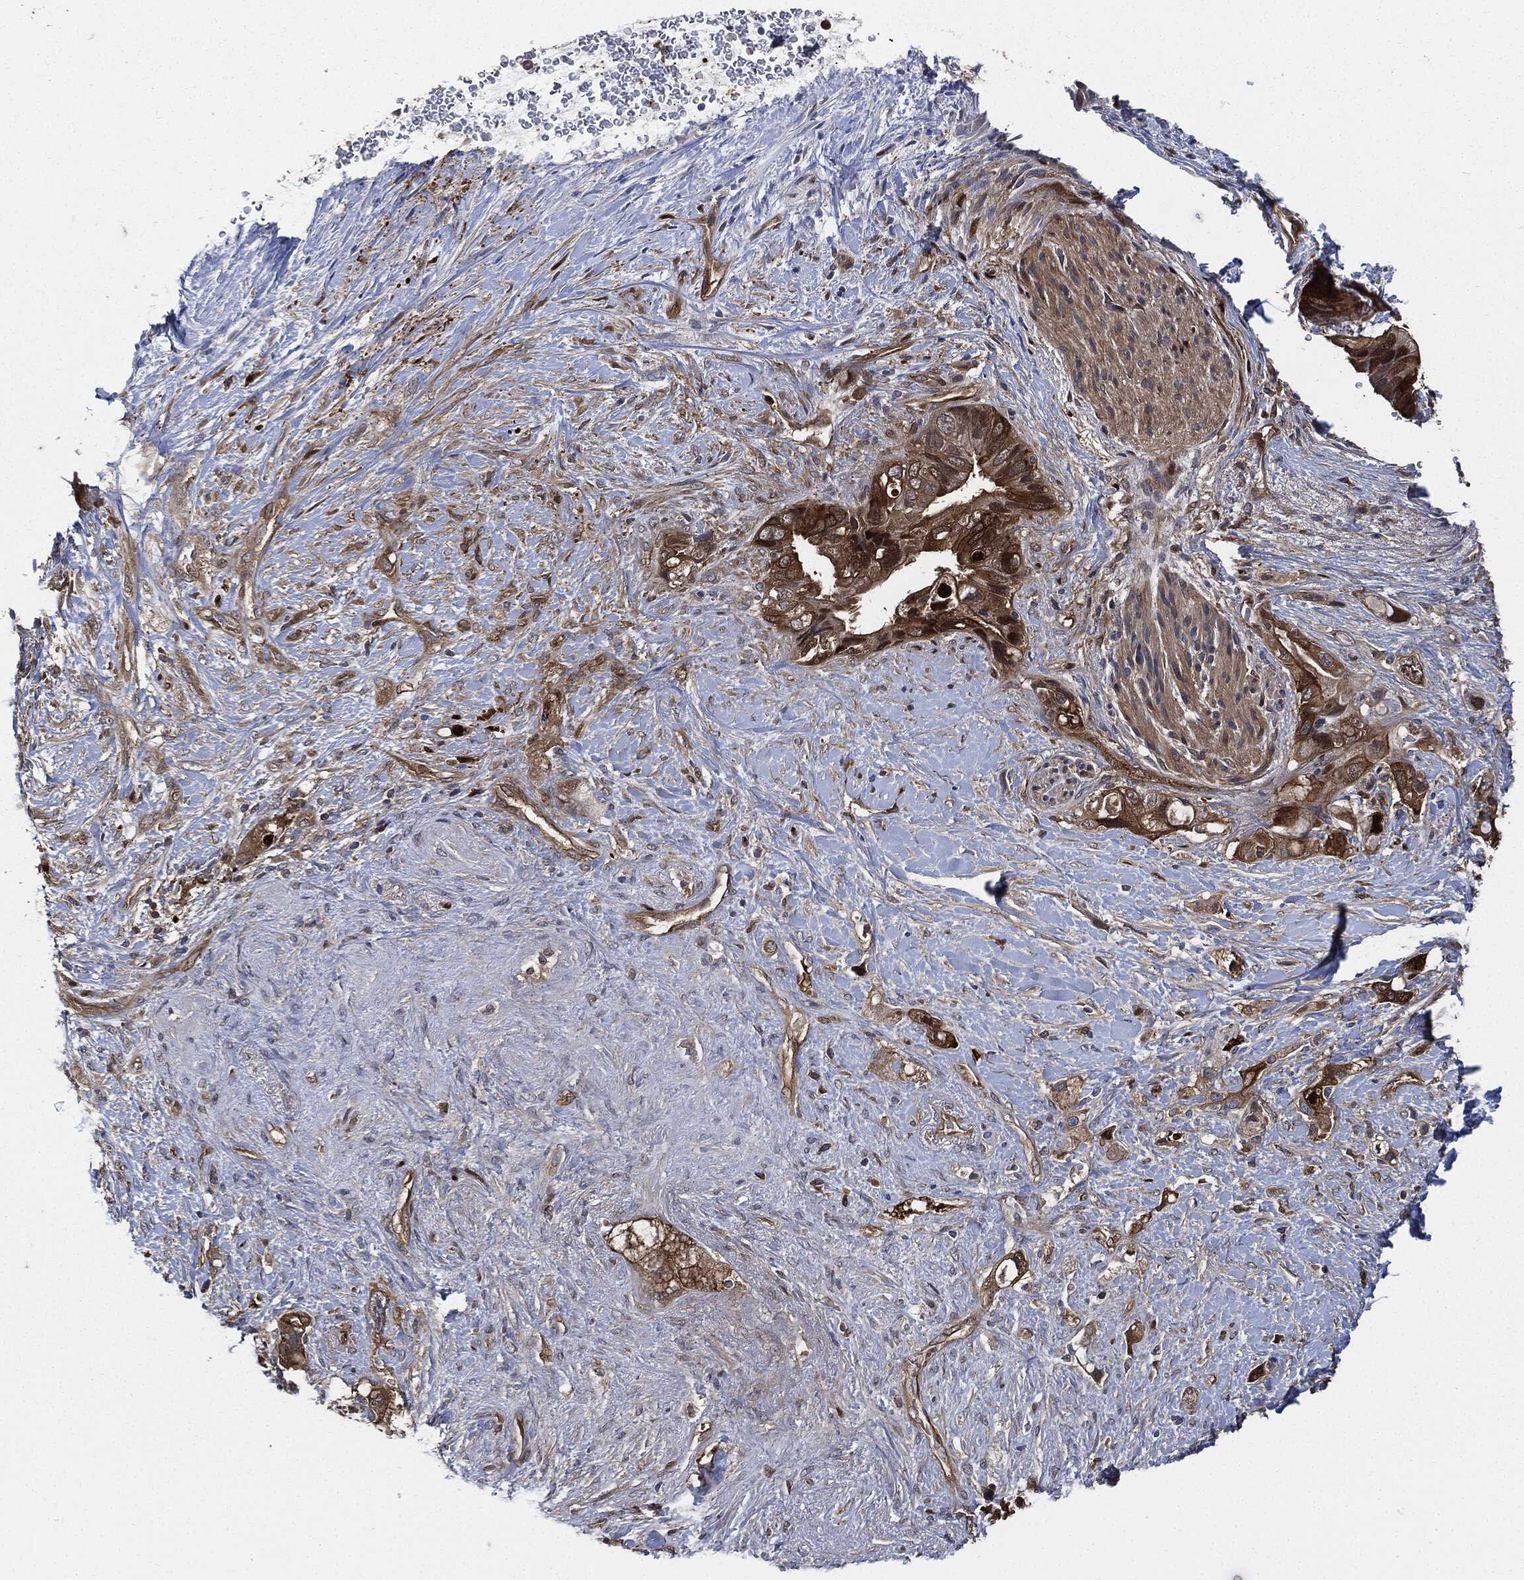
{"staining": {"intensity": "strong", "quantity": ">75%", "location": "cytoplasmic/membranous"}, "tissue": "pancreatic cancer", "cell_type": "Tumor cells", "image_type": "cancer", "snomed": [{"axis": "morphology", "description": "Adenocarcinoma, NOS"}, {"axis": "topography", "description": "Pancreas"}], "caption": "Immunohistochemical staining of human adenocarcinoma (pancreatic) shows strong cytoplasmic/membranous protein expression in about >75% of tumor cells.", "gene": "XPNPEP1", "patient": {"sex": "female", "age": 56}}